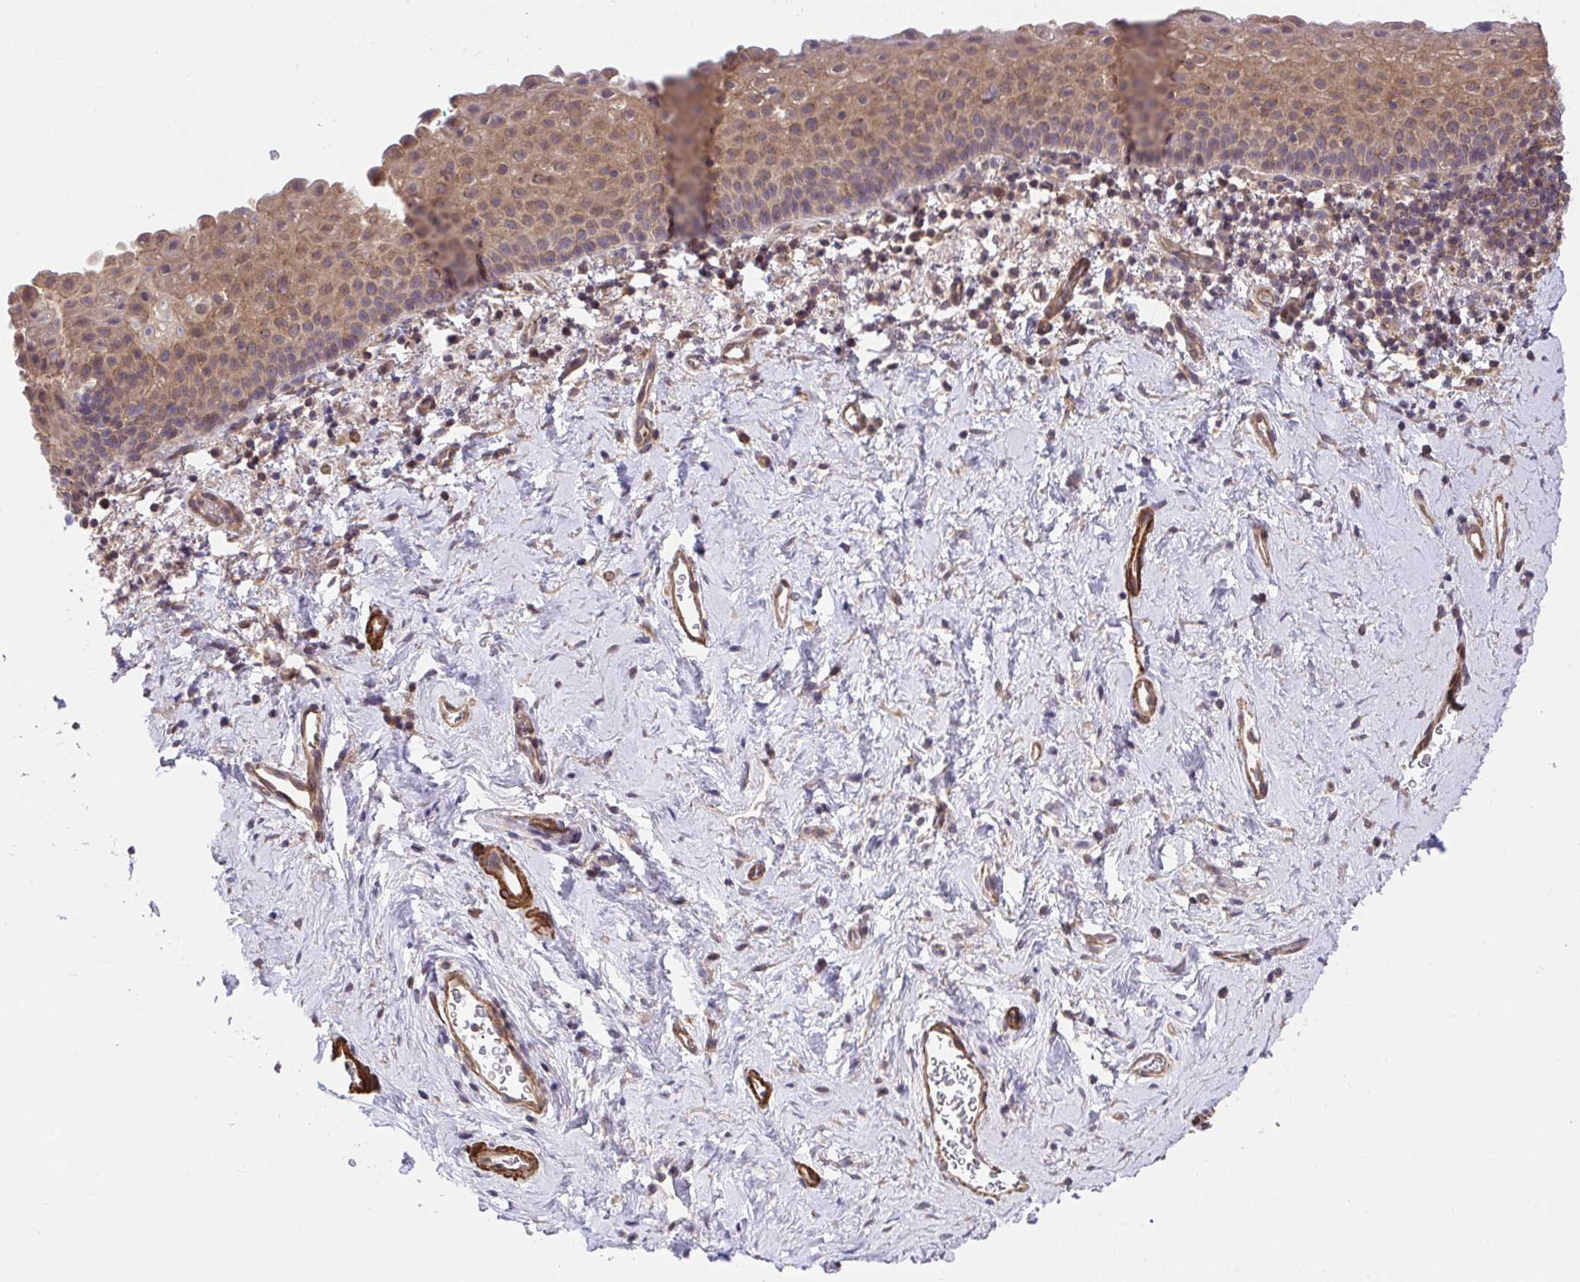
{"staining": {"intensity": "moderate", "quantity": ">75%", "location": "cytoplasmic/membranous,nuclear"}, "tissue": "vagina", "cell_type": "Squamous epithelial cells", "image_type": "normal", "snomed": [{"axis": "morphology", "description": "Normal tissue, NOS"}, {"axis": "topography", "description": "Vagina"}], "caption": "Squamous epithelial cells demonstrate medium levels of moderate cytoplasmic/membranous,nuclear expression in about >75% of cells in normal vagina. The staining is performed using DAB (3,3'-diaminobenzidine) brown chromogen to label protein expression. The nuclei are counter-stained blue using hematoxylin.", "gene": "ZNF696", "patient": {"sex": "female", "age": 61}}